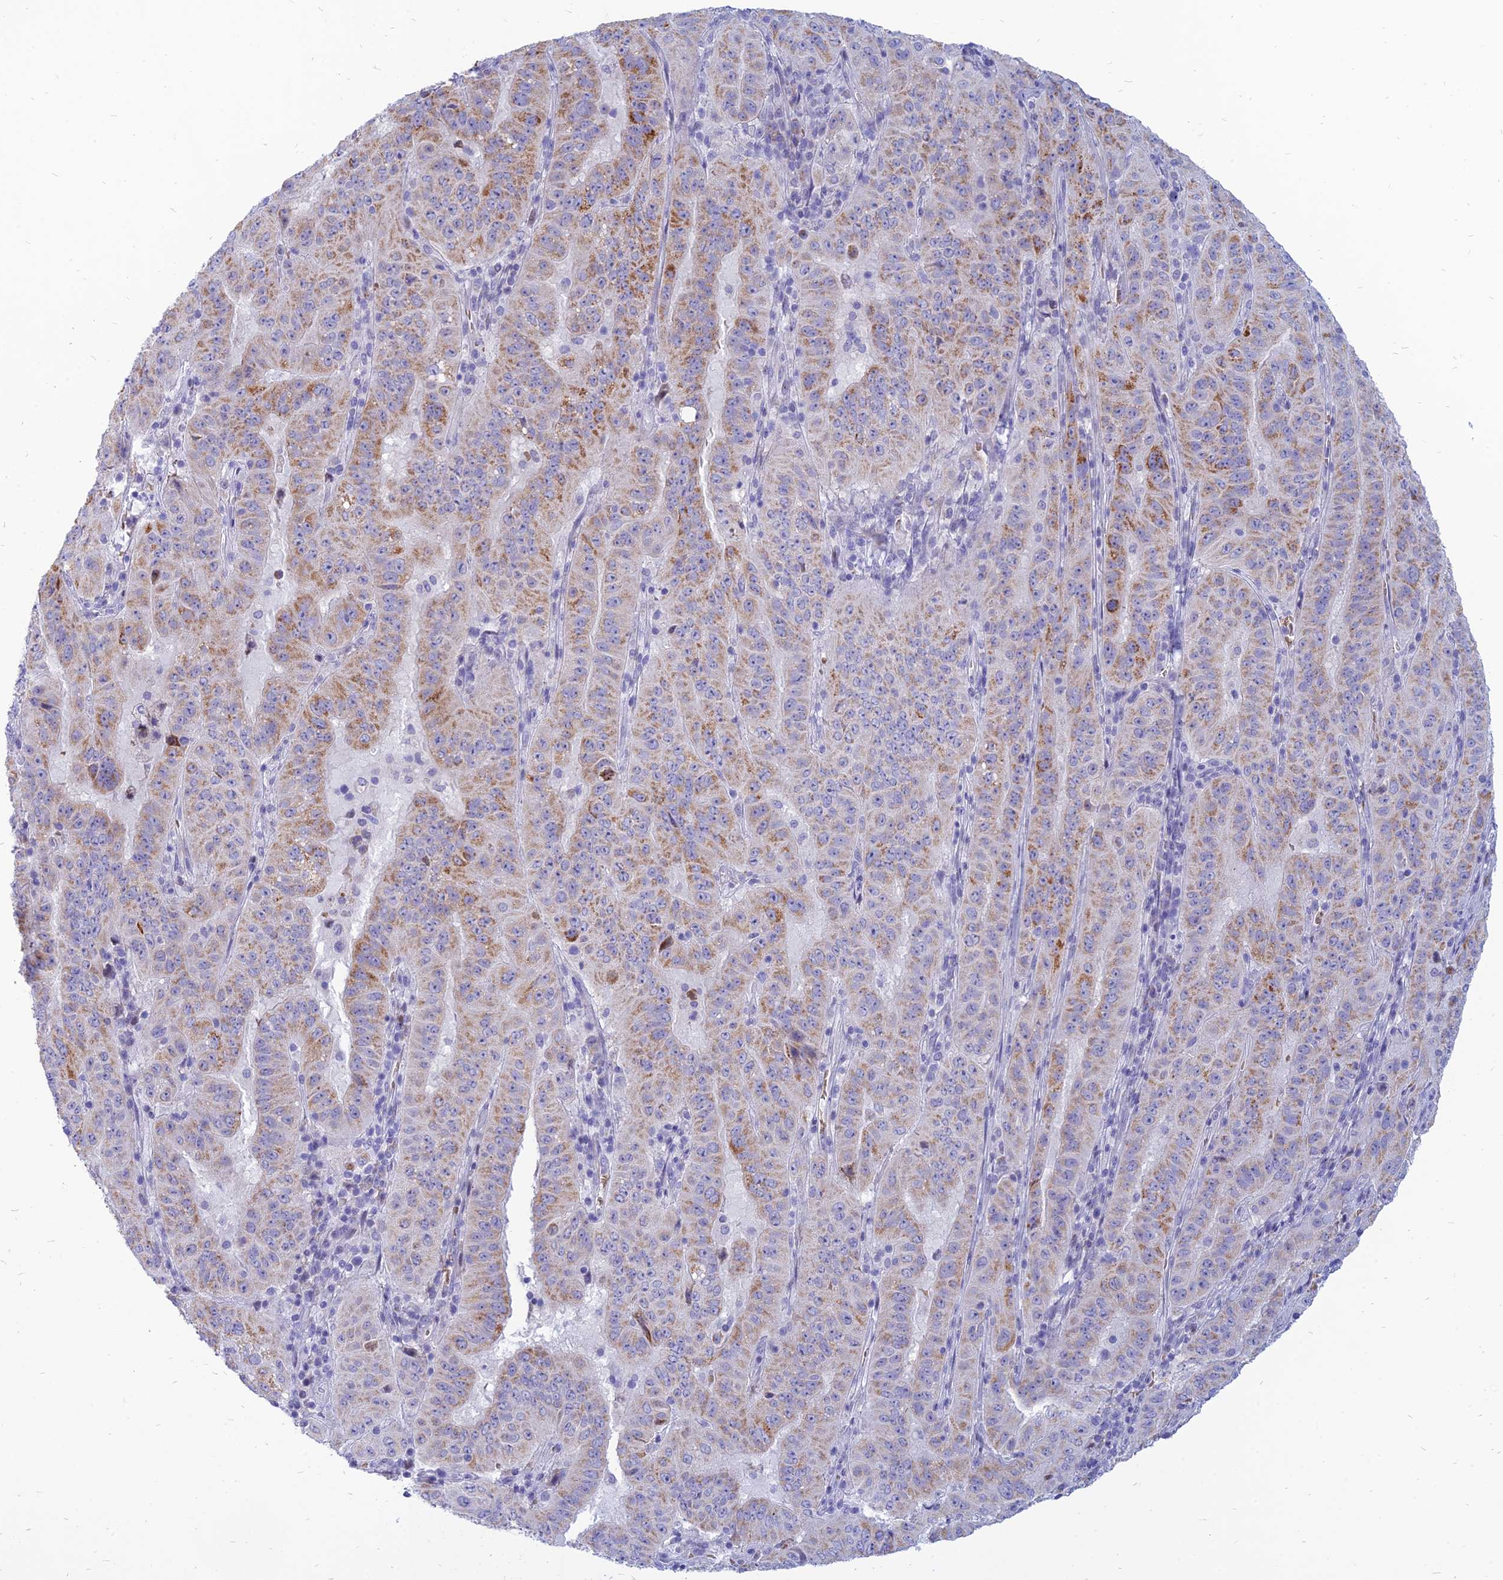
{"staining": {"intensity": "moderate", "quantity": ">75%", "location": "cytoplasmic/membranous"}, "tissue": "pancreatic cancer", "cell_type": "Tumor cells", "image_type": "cancer", "snomed": [{"axis": "morphology", "description": "Adenocarcinoma, NOS"}, {"axis": "topography", "description": "Pancreas"}], "caption": "DAB immunohistochemical staining of pancreatic adenocarcinoma exhibits moderate cytoplasmic/membranous protein positivity in about >75% of tumor cells. (DAB IHC, brown staining for protein, blue staining for nuclei).", "gene": "HHAT", "patient": {"sex": "male", "age": 63}}